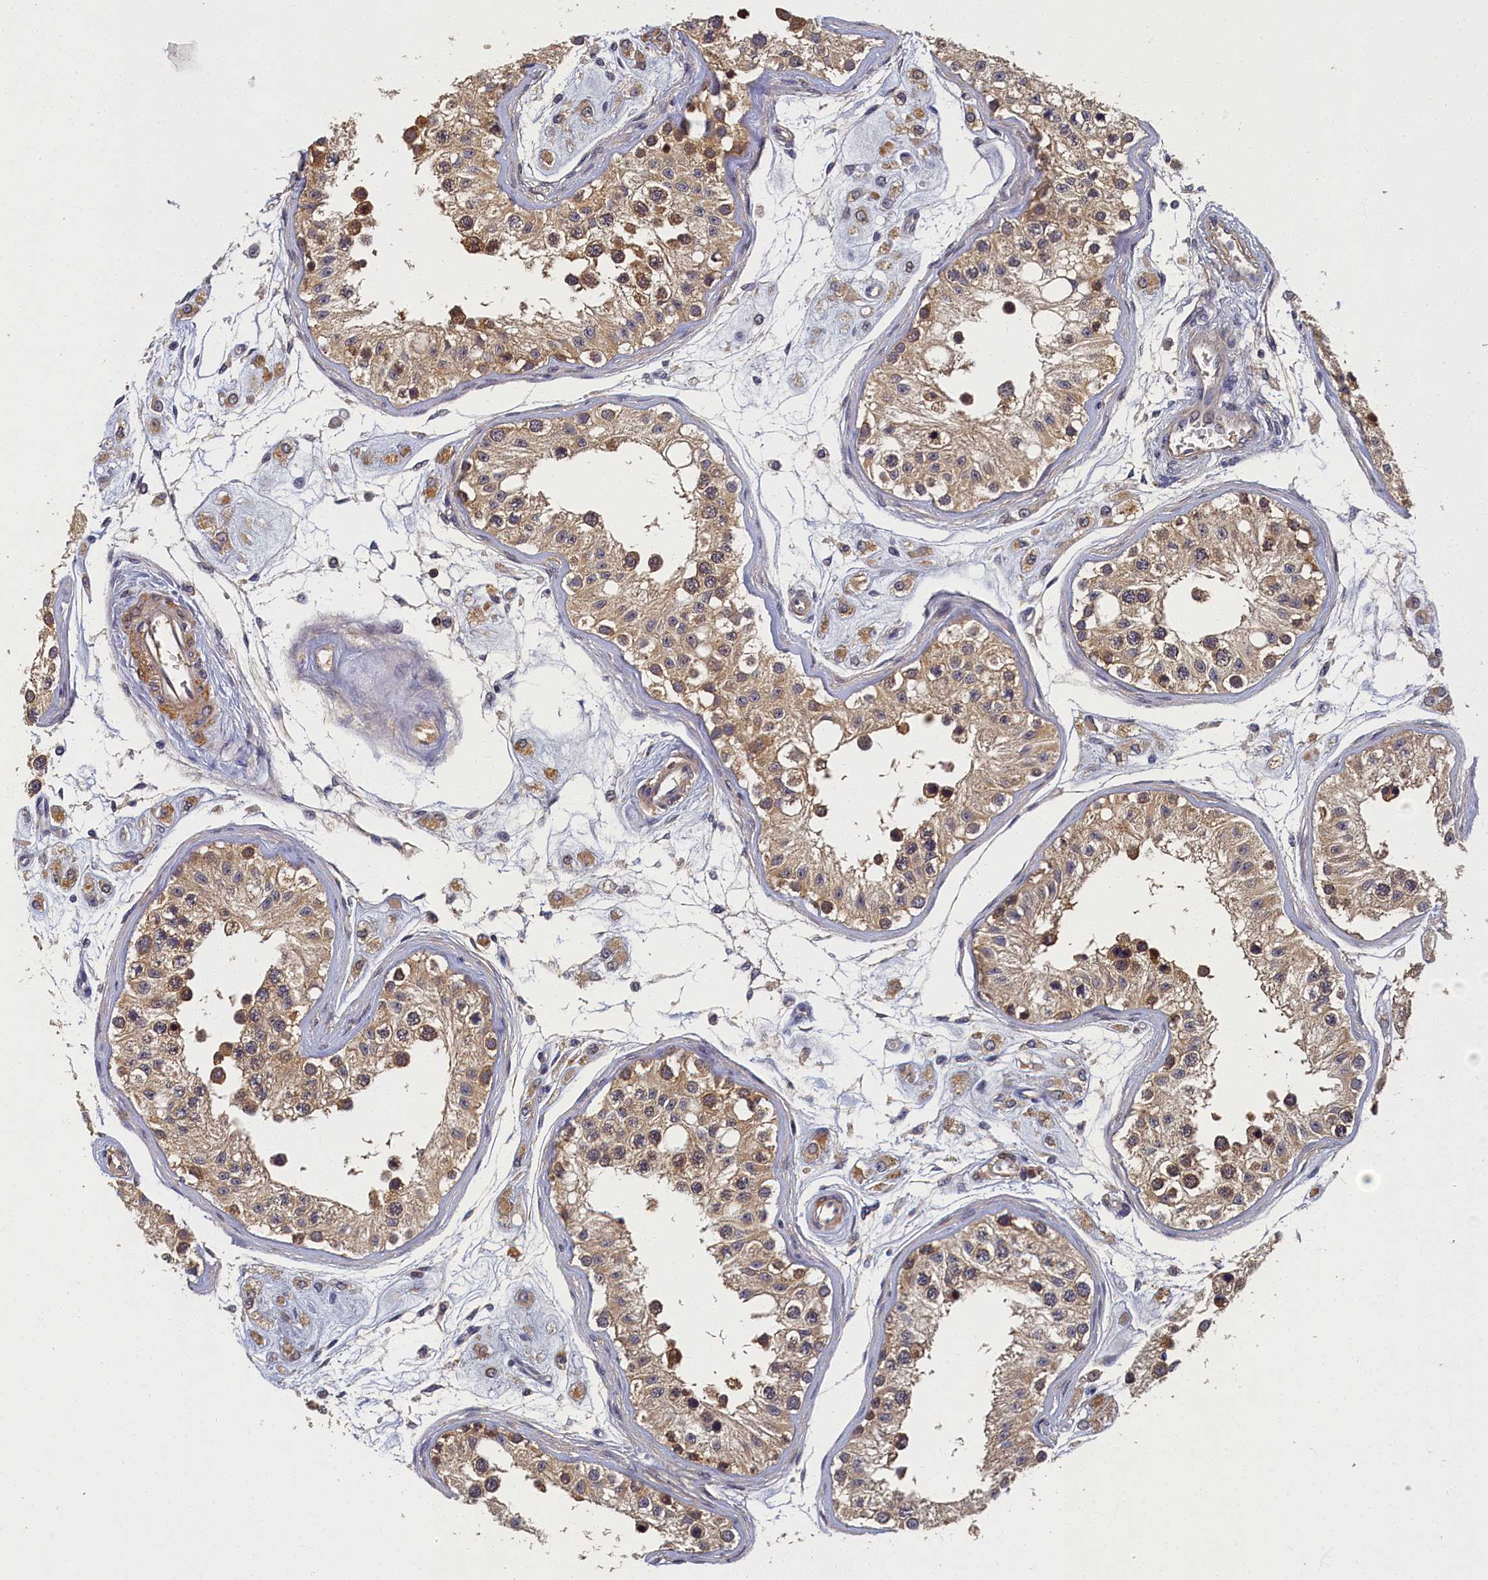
{"staining": {"intensity": "moderate", "quantity": ">75%", "location": "cytoplasmic/membranous"}, "tissue": "testis", "cell_type": "Cells in seminiferous ducts", "image_type": "normal", "snomed": [{"axis": "morphology", "description": "Normal tissue, NOS"}, {"axis": "morphology", "description": "Adenocarcinoma, metastatic, NOS"}, {"axis": "topography", "description": "Testis"}], "caption": "This micrograph shows normal testis stained with IHC to label a protein in brown. The cytoplasmic/membranous of cells in seminiferous ducts show moderate positivity for the protein. Nuclei are counter-stained blue.", "gene": "TBCB", "patient": {"sex": "male", "age": 26}}